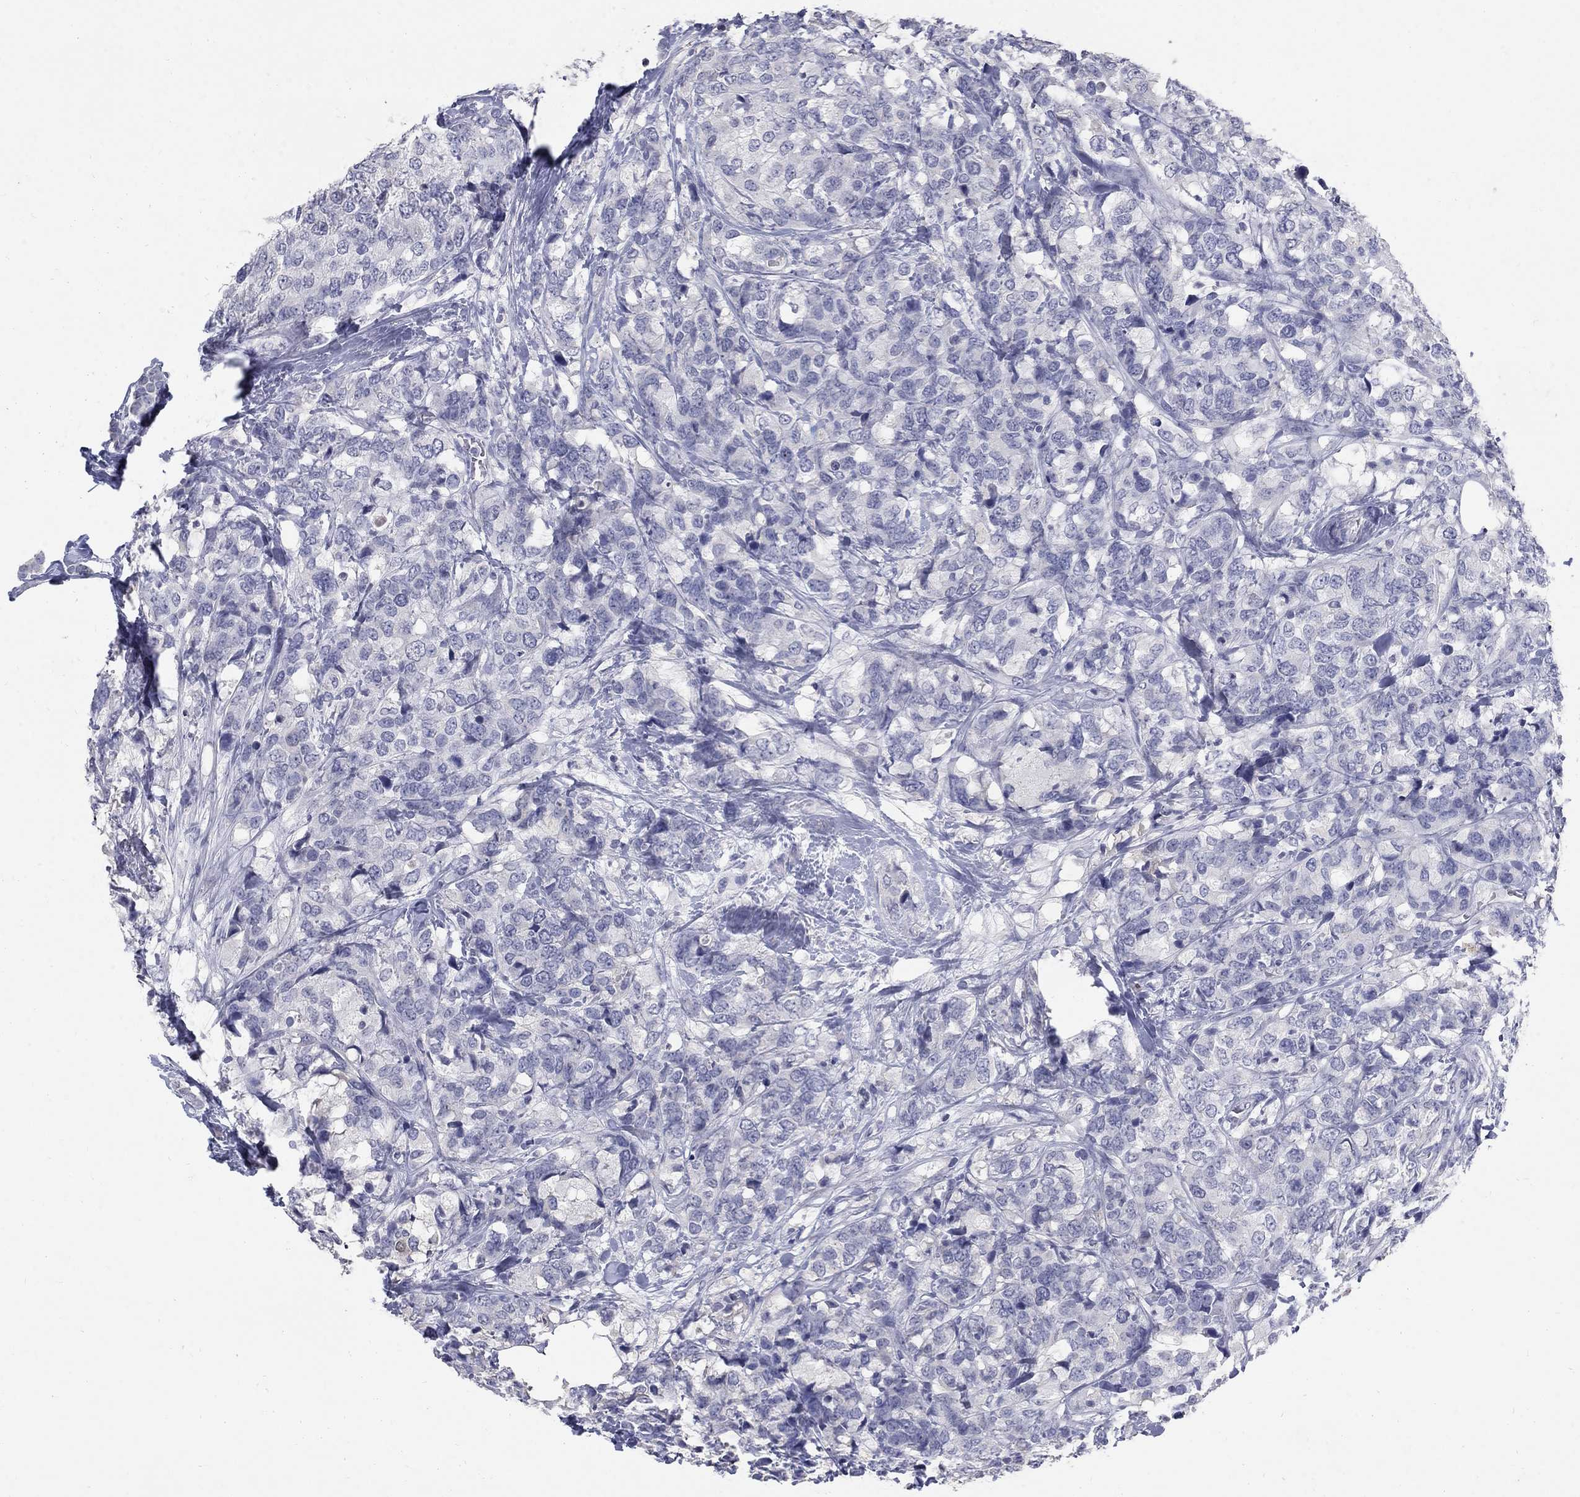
{"staining": {"intensity": "negative", "quantity": "none", "location": "none"}, "tissue": "breast cancer", "cell_type": "Tumor cells", "image_type": "cancer", "snomed": [{"axis": "morphology", "description": "Lobular carcinoma"}, {"axis": "topography", "description": "Breast"}], "caption": "This is a photomicrograph of IHC staining of breast lobular carcinoma, which shows no positivity in tumor cells. (Stains: DAB (3,3'-diaminobenzidine) immunohistochemistry with hematoxylin counter stain, Microscopy: brightfield microscopy at high magnification).", "gene": "PTH1R", "patient": {"sex": "female", "age": 59}}